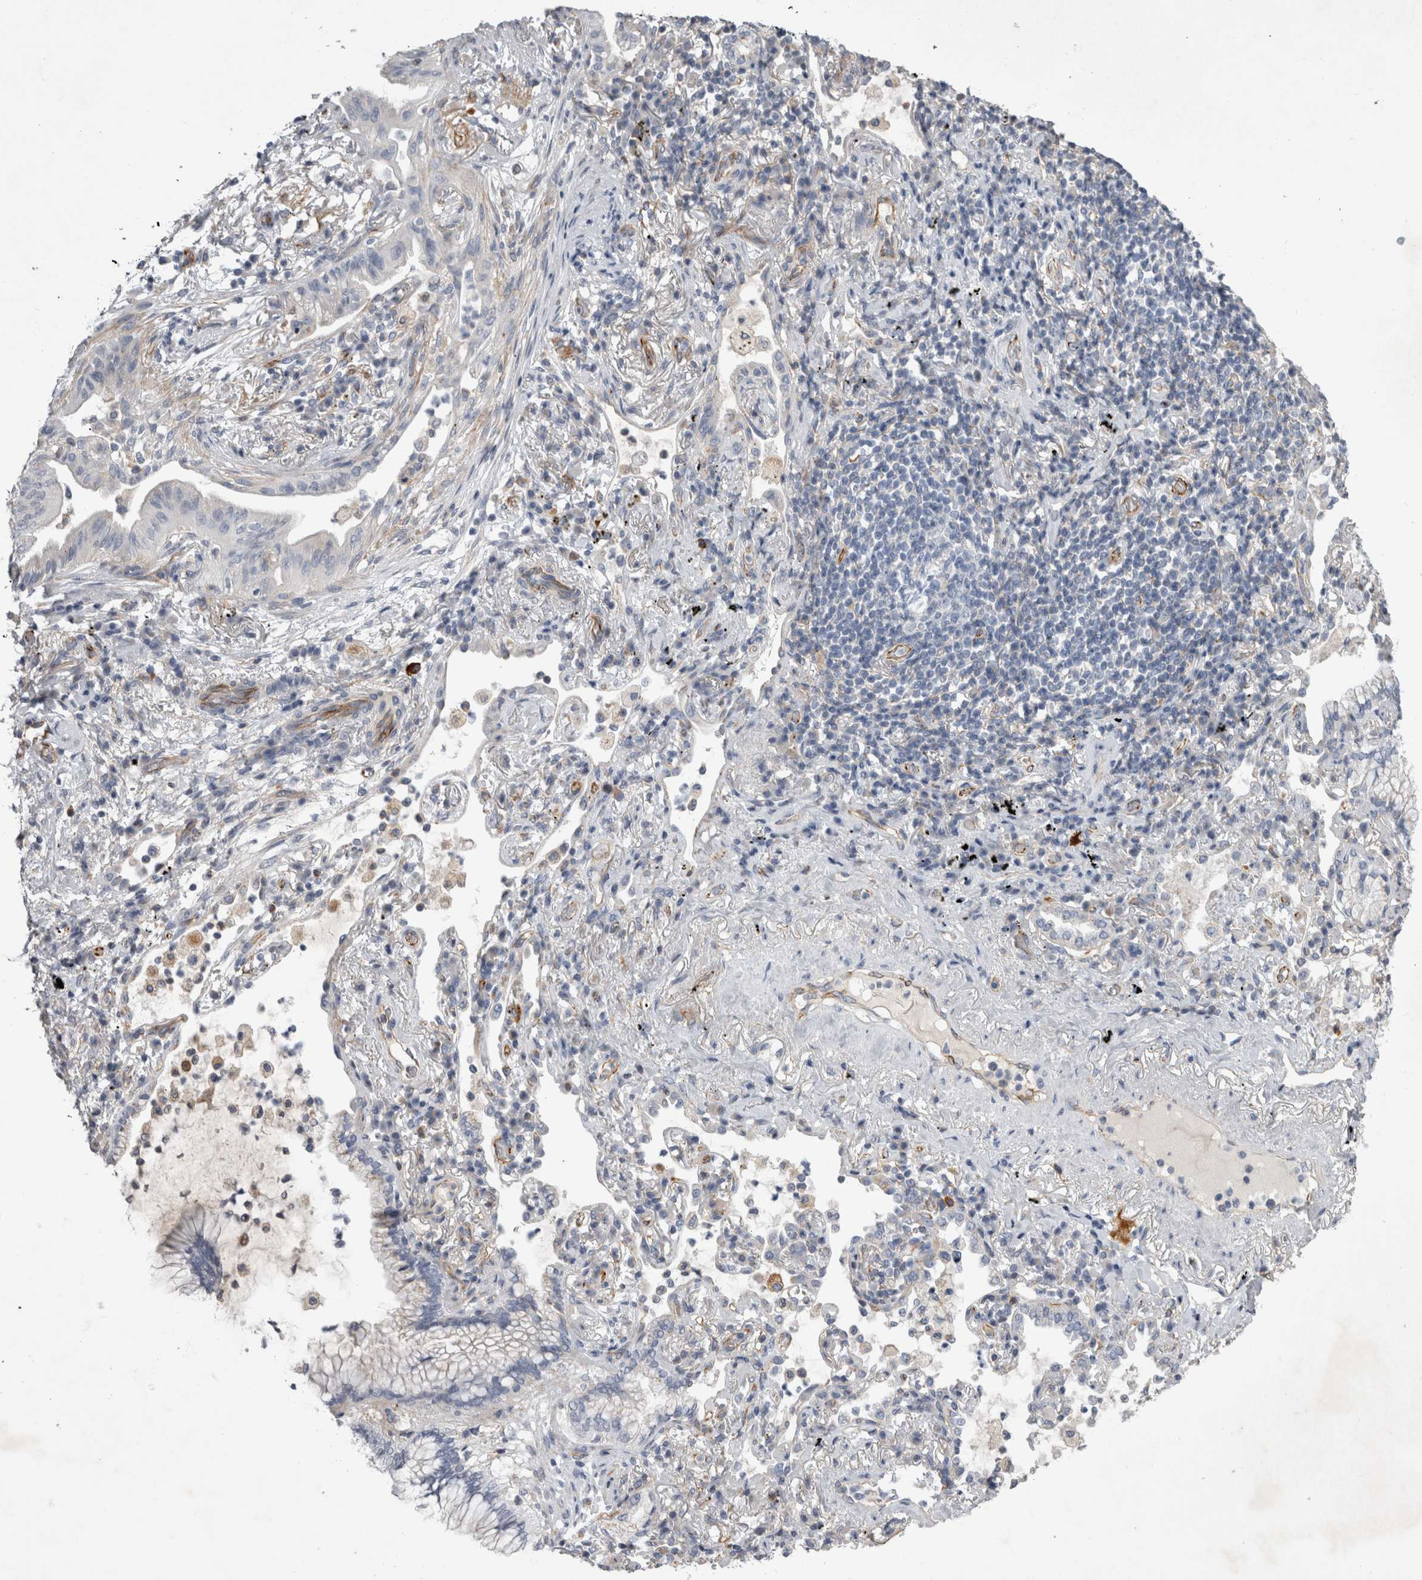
{"staining": {"intensity": "negative", "quantity": "none", "location": "none"}, "tissue": "lung cancer", "cell_type": "Tumor cells", "image_type": "cancer", "snomed": [{"axis": "morphology", "description": "Adenocarcinoma, NOS"}, {"axis": "topography", "description": "Lung"}], "caption": "Adenocarcinoma (lung) was stained to show a protein in brown. There is no significant staining in tumor cells.", "gene": "STRADB", "patient": {"sex": "female", "age": 70}}